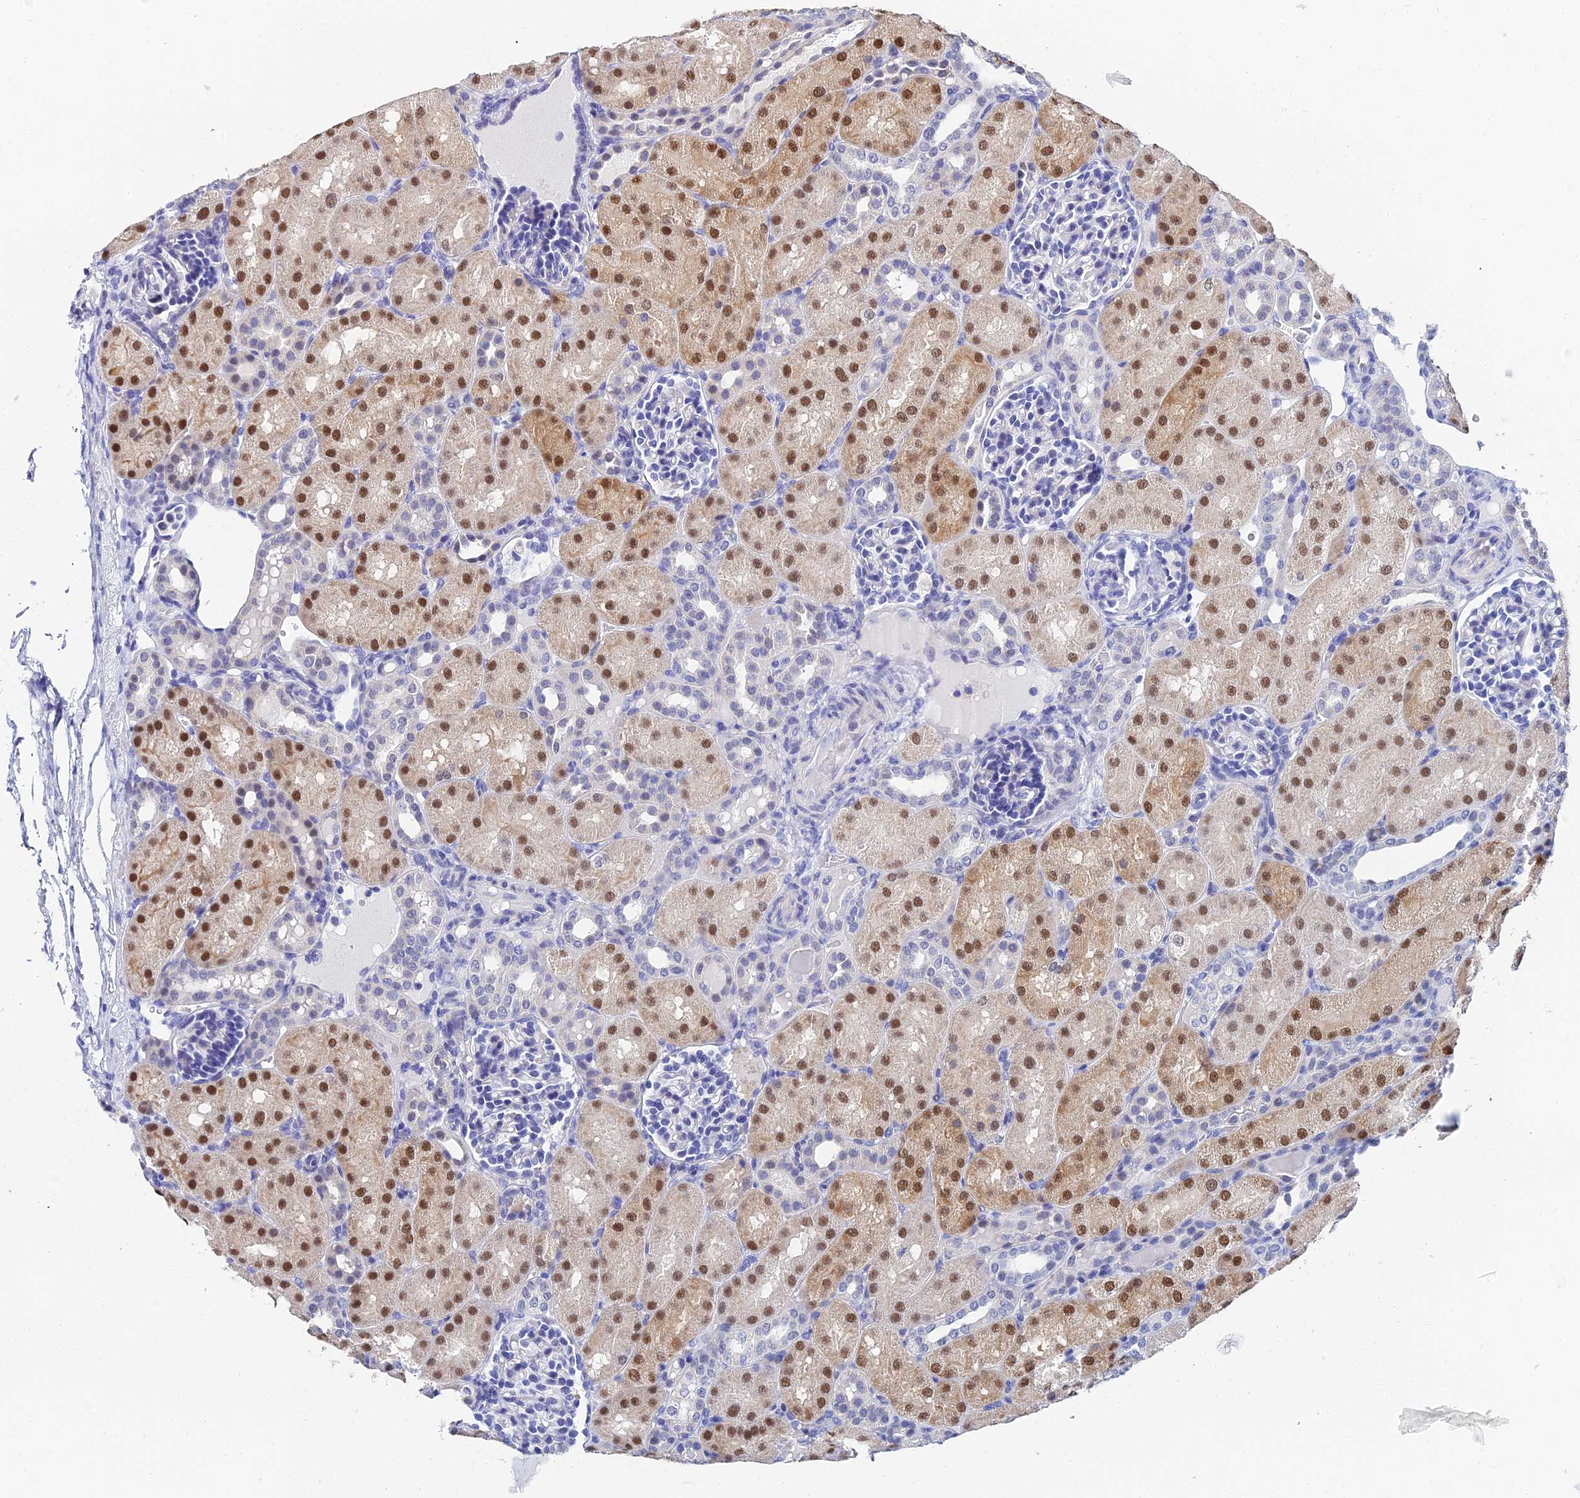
{"staining": {"intensity": "negative", "quantity": "none", "location": "none"}, "tissue": "kidney", "cell_type": "Cells in glomeruli", "image_type": "normal", "snomed": [{"axis": "morphology", "description": "Normal tissue, NOS"}, {"axis": "topography", "description": "Kidney"}], "caption": "Human kidney stained for a protein using IHC exhibits no positivity in cells in glomeruli.", "gene": "OCM2", "patient": {"sex": "male", "age": 1}}